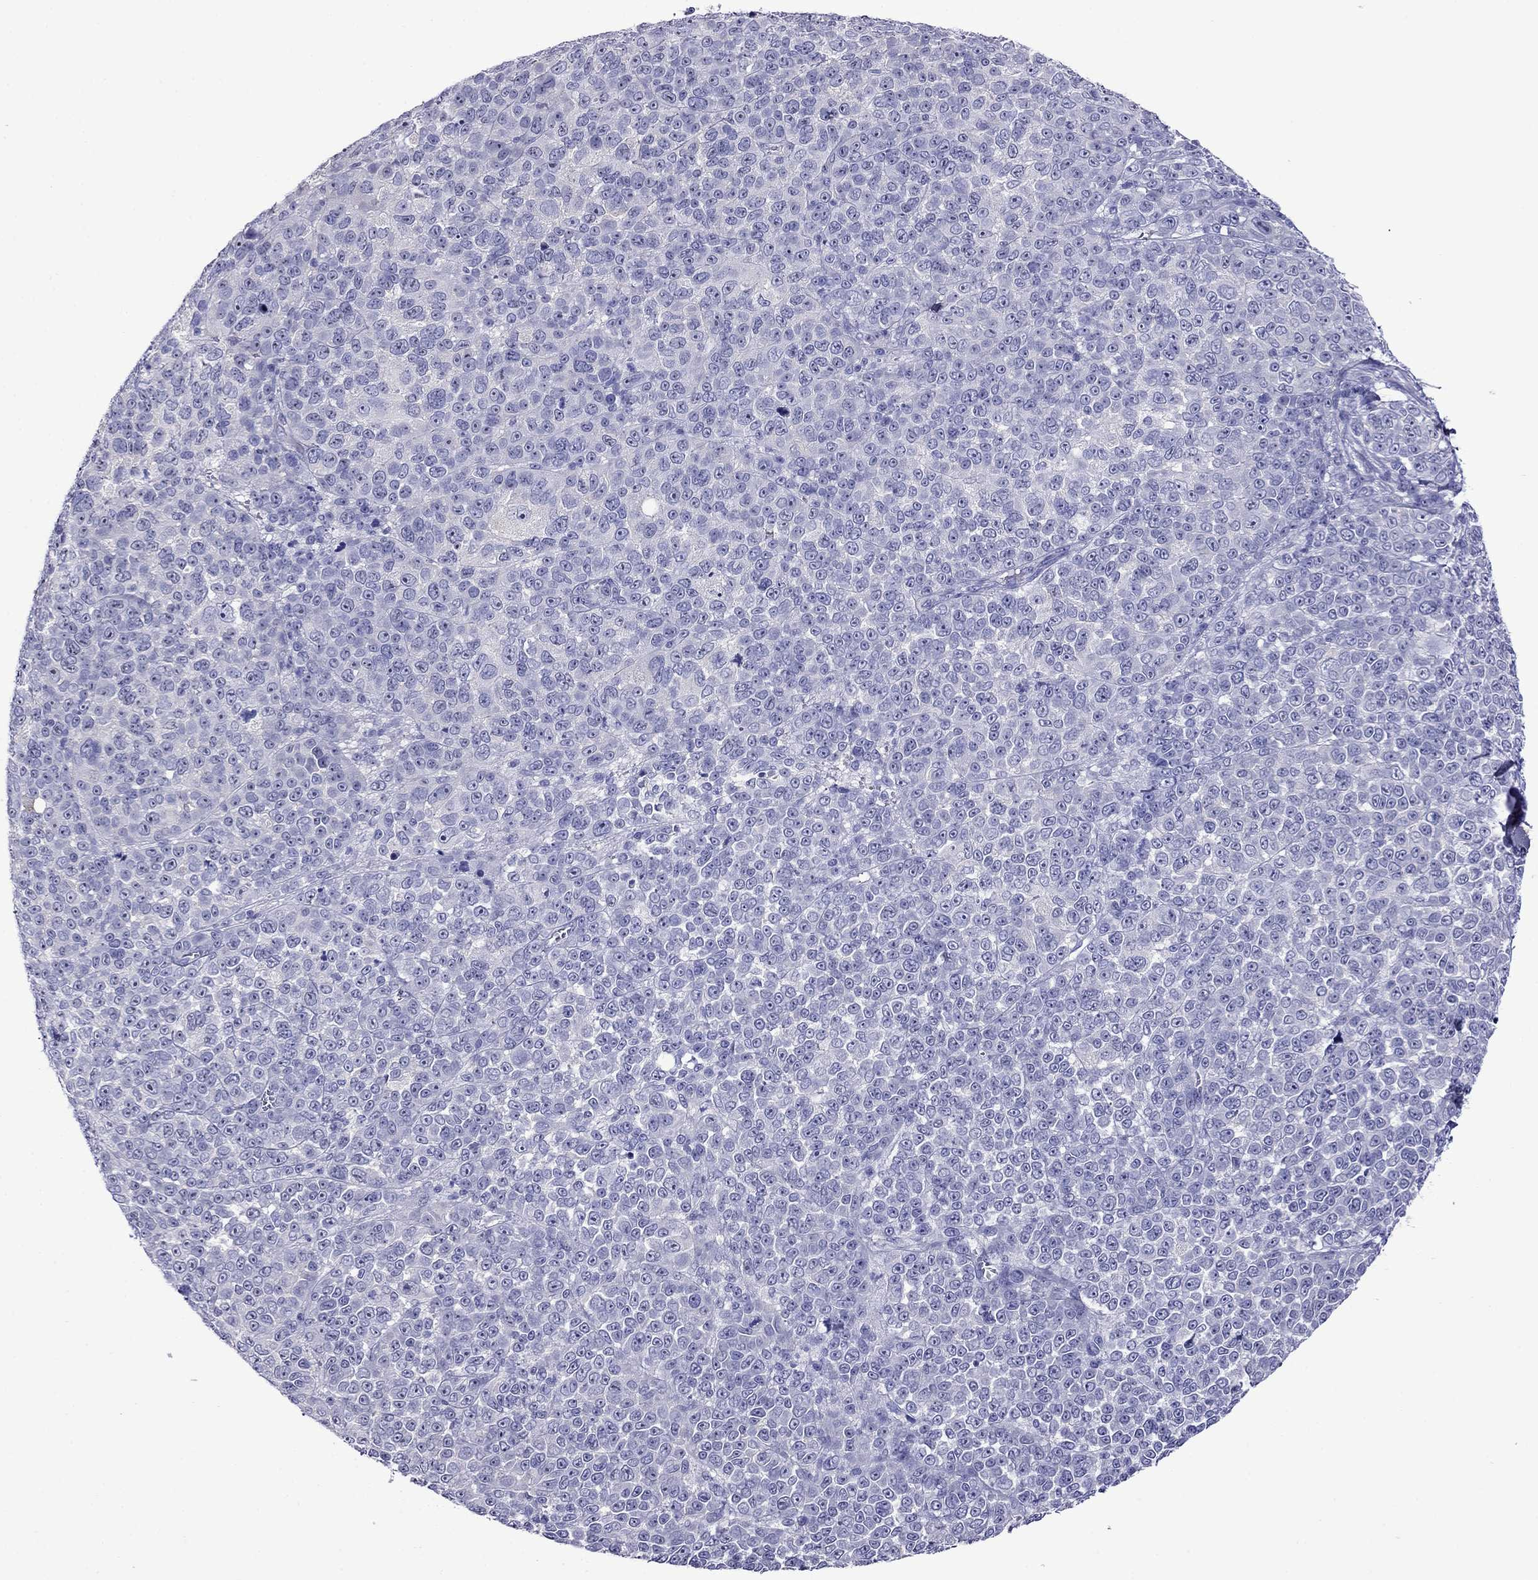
{"staining": {"intensity": "negative", "quantity": "none", "location": "none"}, "tissue": "melanoma", "cell_type": "Tumor cells", "image_type": "cancer", "snomed": [{"axis": "morphology", "description": "Malignant melanoma, NOS"}, {"axis": "topography", "description": "Skin"}], "caption": "DAB (3,3'-diaminobenzidine) immunohistochemical staining of malignant melanoma shows no significant staining in tumor cells.", "gene": "SCG2", "patient": {"sex": "female", "age": 95}}